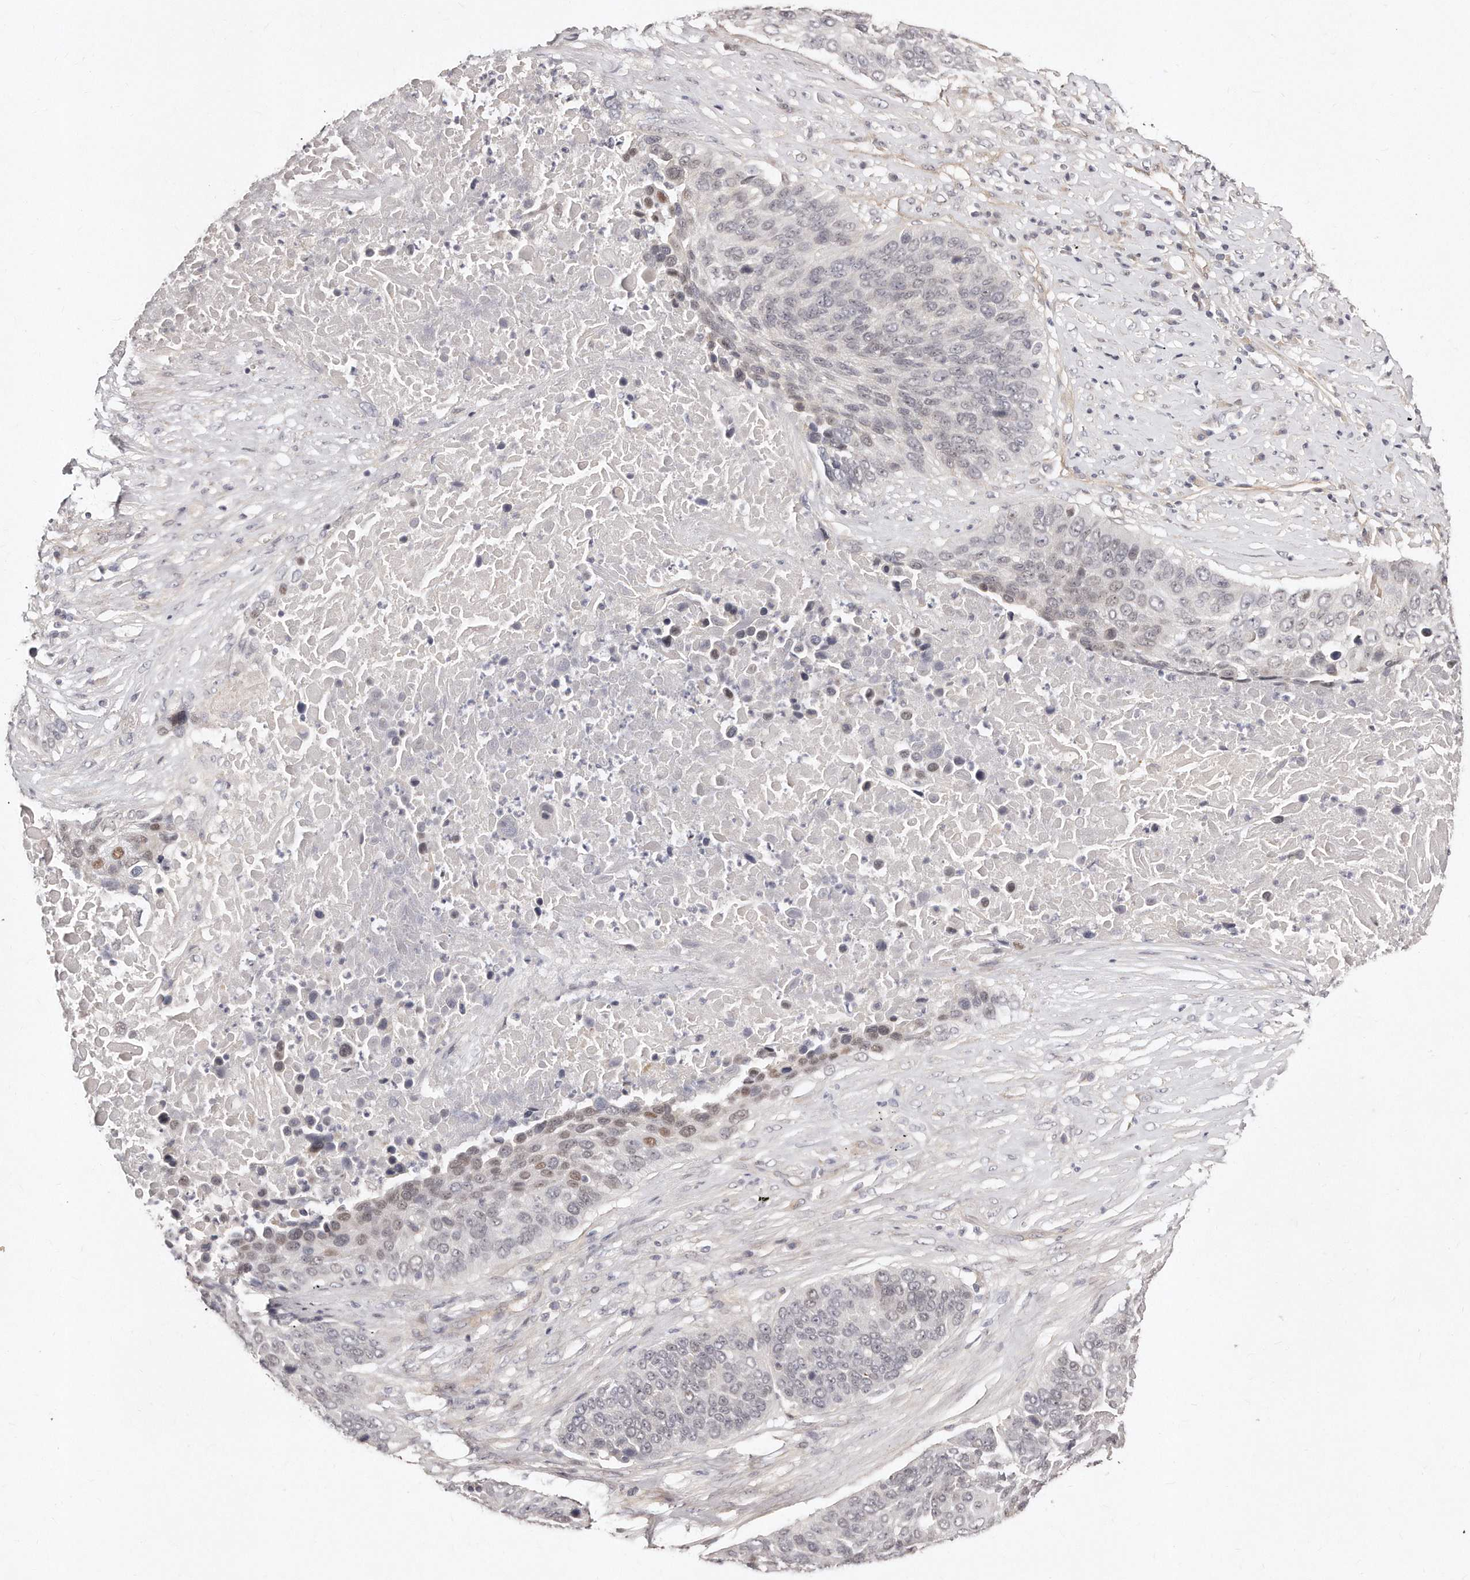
{"staining": {"intensity": "moderate", "quantity": "<25%", "location": "nuclear"}, "tissue": "lung cancer", "cell_type": "Tumor cells", "image_type": "cancer", "snomed": [{"axis": "morphology", "description": "Squamous cell carcinoma, NOS"}, {"axis": "topography", "description": "Lung"}], "caption": "Tumor cells display low levels of moderate nuclear positivity in approximately <25% of cells in squamous cell carcinoma (lung).", "gene": "CASZ1", "patient": {"sex": "male", "age": 66}}